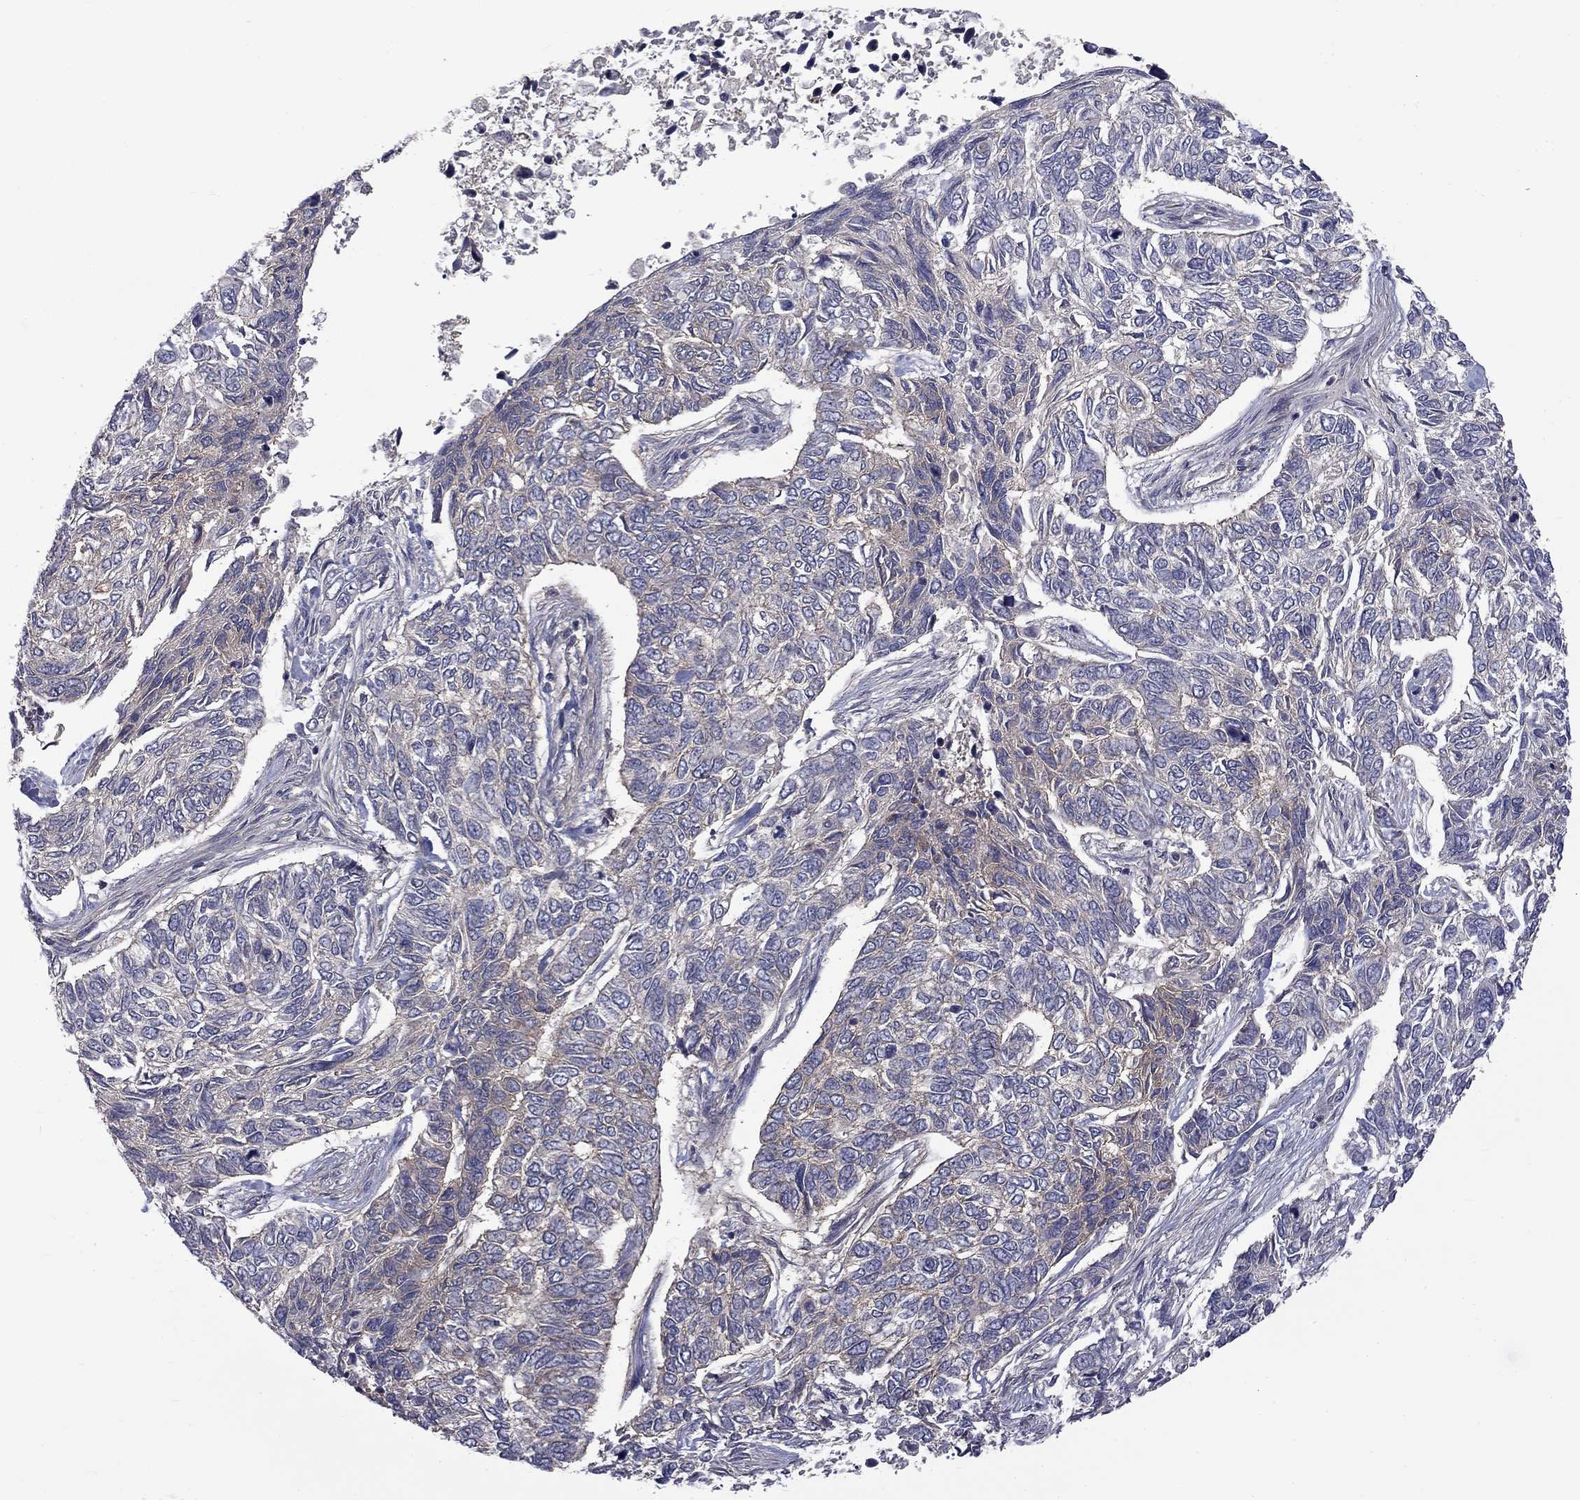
{"staining": {"intensity": "negative", "quantity": "none", "location": "none"}, "tissue": "skin cancer", "cell_type": "Tumor cells", "image_type": "cancer", "snomed": [{"axis": "morphology", "description": "Basal cell carcinoma"}, {"axis": "topography", "description": "Skin"}], "caption": "A histopathology image of basal cell carcinoma (skin) stained for a protein reveals no brown staining in tumor cells. (IHC, brightfield microscopy, high magnification).", "gene": "SLC39A14", "patient": {"sex": "female", "age": 65}}